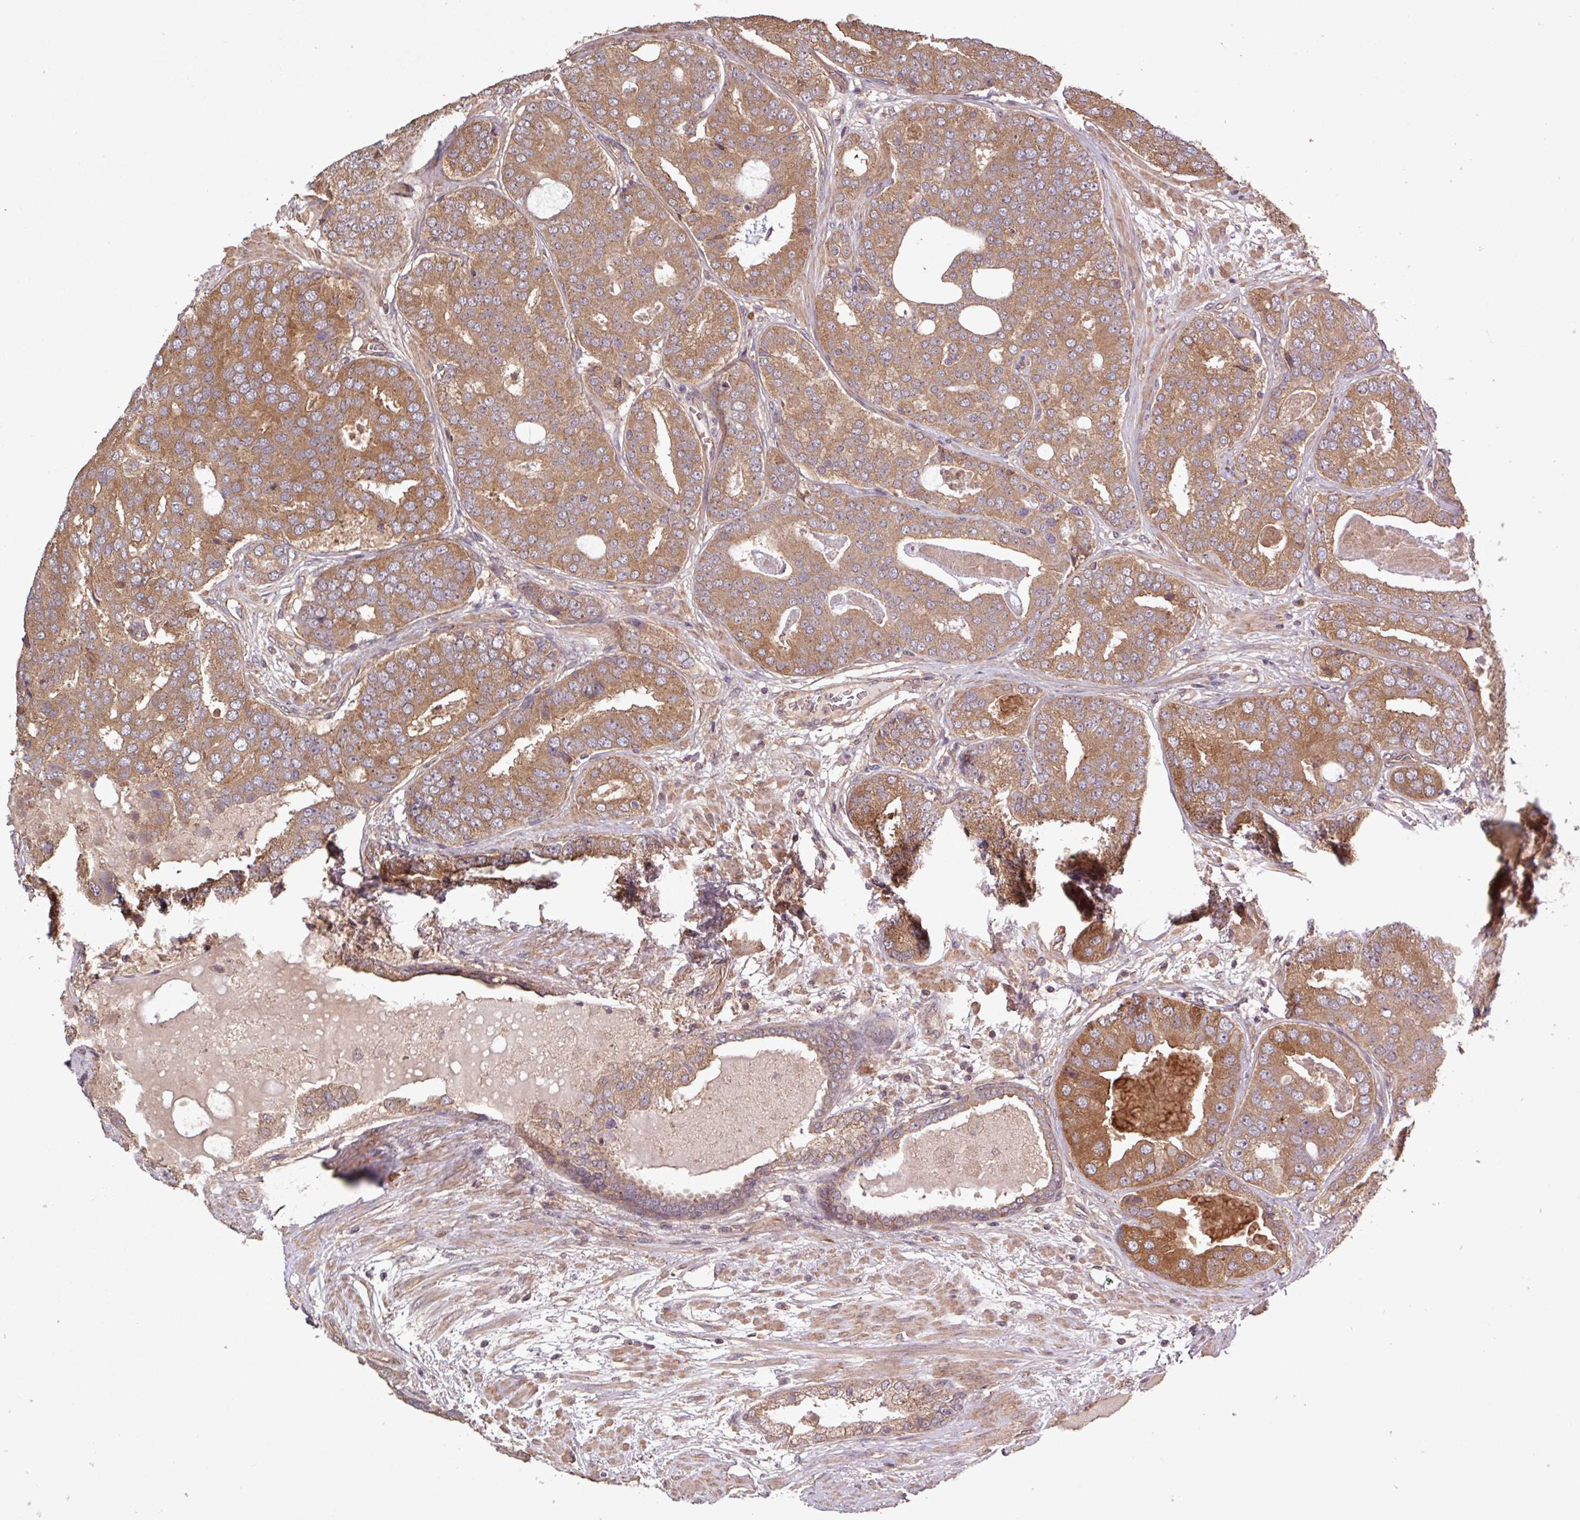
{"staining": {"intensity": "moderate", "quantity": ">75%", "location": "cytoplasmic/membranous"}, "tissue": "prostate cancer", "cell_type": "Tumor cells", "image_type": "cancer", "snomed": [{"axis": "morphology", "description": "Adenocarcinoma, High grade"}, {"axis": "topography", "description": "Prostate"}], "caption": "Prostate cancer (high-grade adenocarcinoma) stained for a protein shows moderate cytoplasmic/membranous positivity in tumor cells.", "gene": "TRABD2A", "patient": {"sex": "male", "age": 71}}